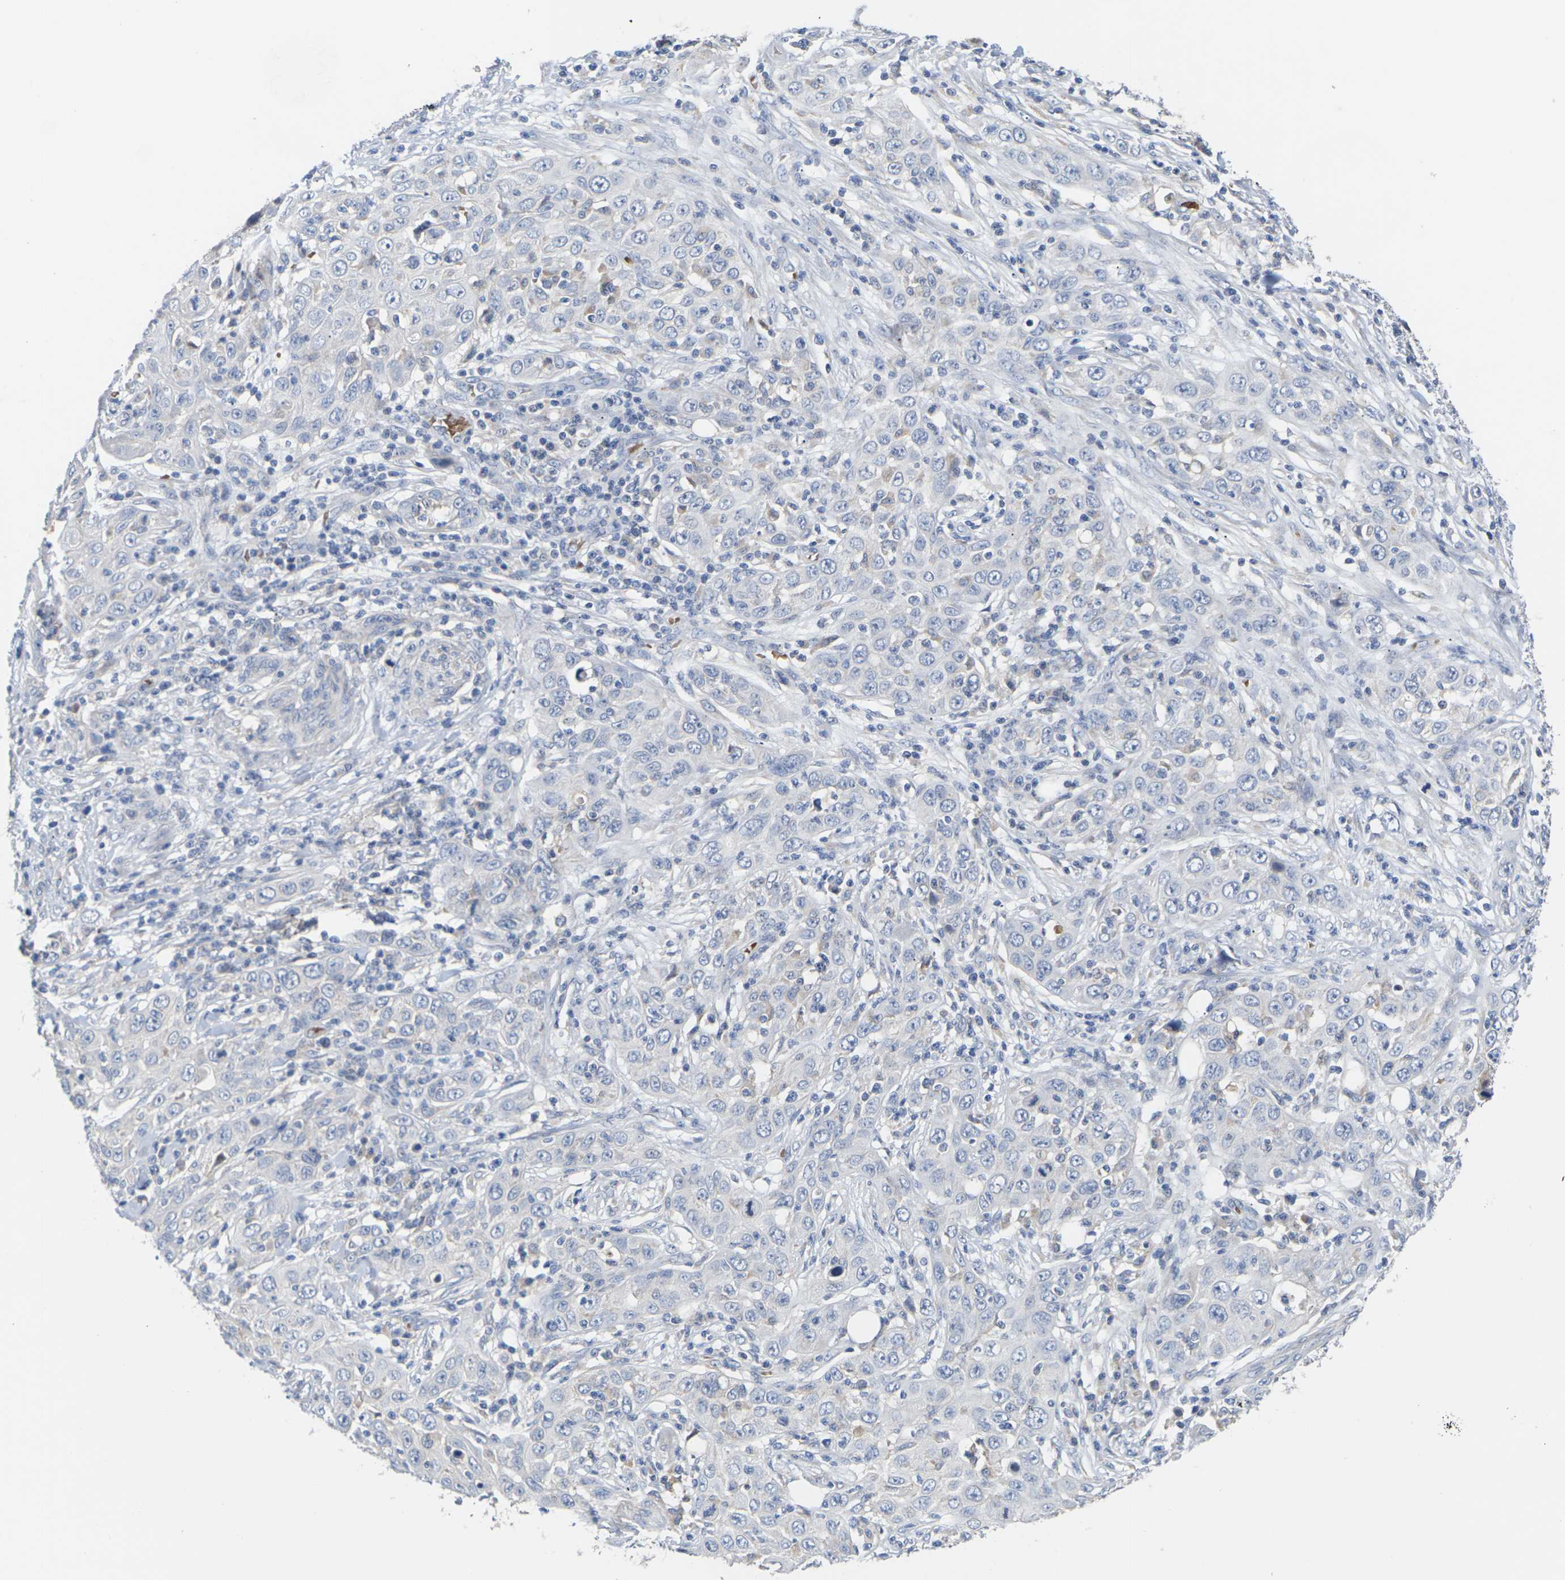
{"staining": {"intensity": "negative", "quantity": "none", "location": "none"}, "tissue": "skin cancer", "cell_type": "Tumor cells", "image_type": "cancer", "snomed": [{"axis": "morphology", "description": "Squamous cell carcinoma, NOS"}, {"axis": "topography", "description": "Skin"}], "caption": "IHC micrograph of human skin squamous cell carcinoma stained for a protein (brown), which shows no positivity in tumor cells.", "gene": "TMCO4", "patient": {"sex": "female", "age": 88}}